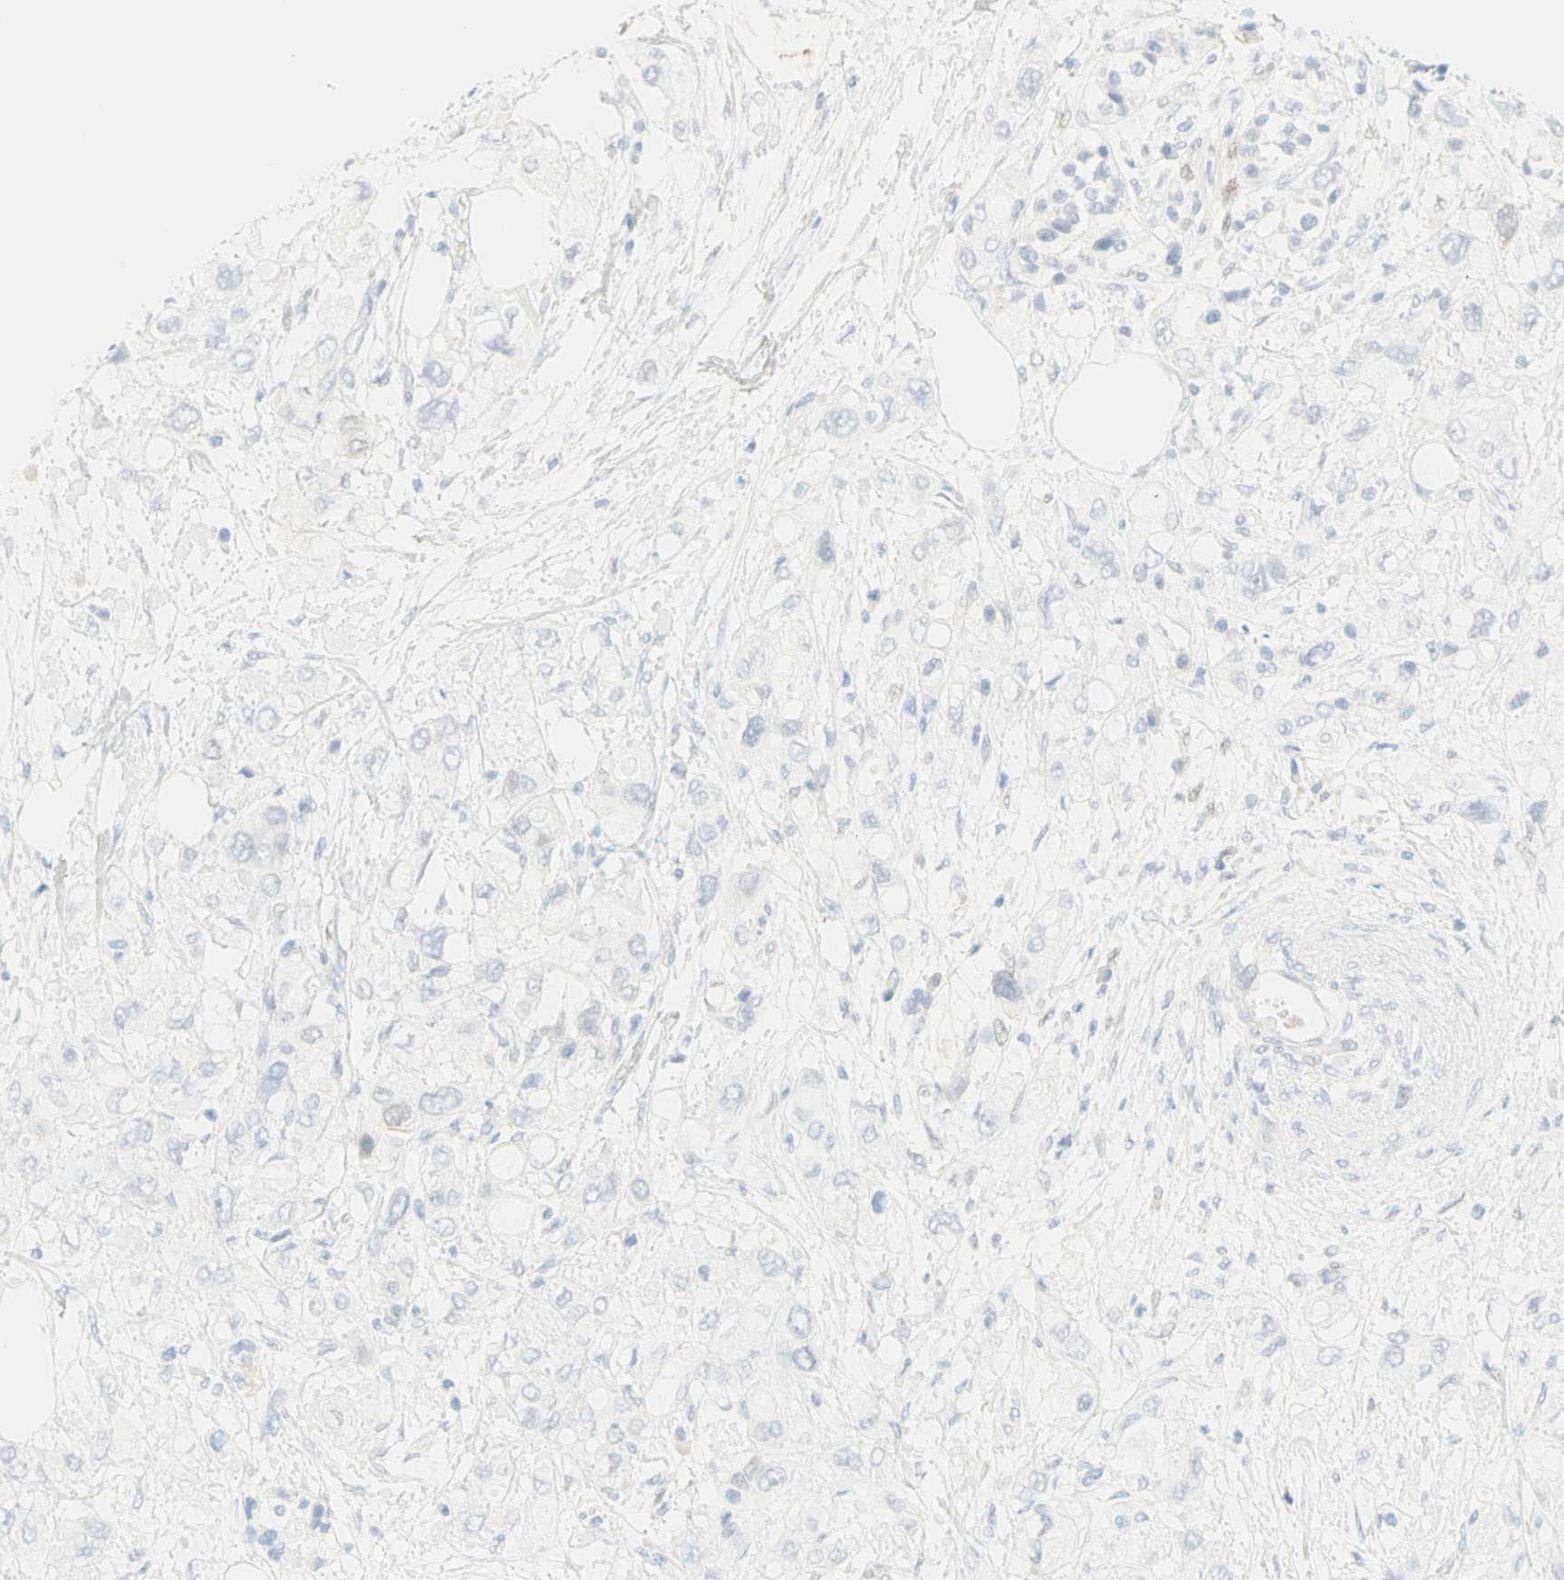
{"staining": {"intensity": "negative", "quantity": "none", "location": "none"}, "tissue": "pancreatic cancer", "cell_type": "Tumor cells", "image_type": "cancer", "snomed": [{"axis": "morphology", "description": "Adenocarcinoma, NOS"}, {"axis": "topography", "description": "Pancreas"}], "caption": "The photomicrograph demonstrates no staining of tumor cells in adenocarcinoma (pancreatic). (DAB (3,3'-diaminobenzidine) IHC, high magnification).", "gene": "SELENBP1", "patient": {"sex": "female", "age": 56}}